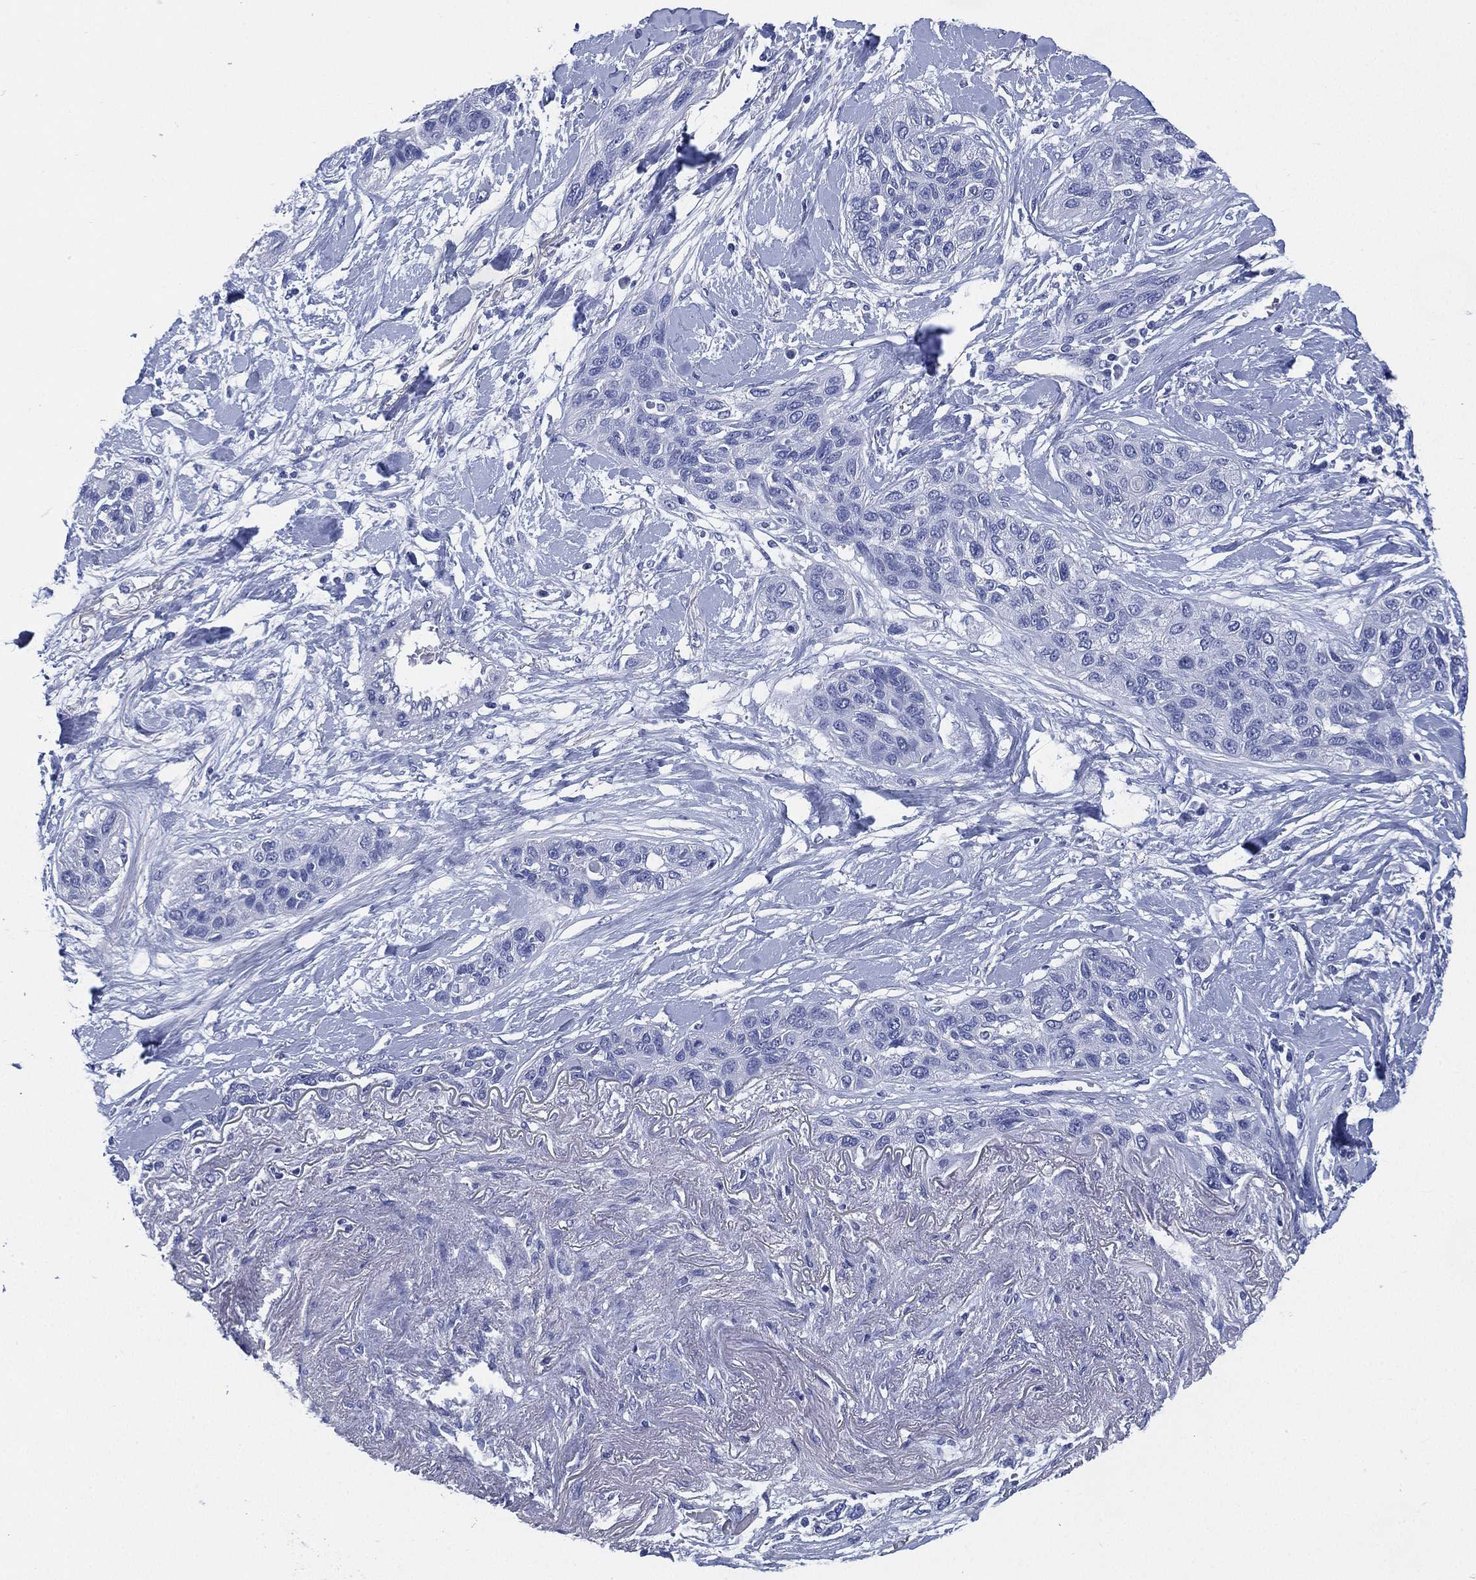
{"staining": {"intensity": "negative", "quantity": "none", "location": "none"}, "tissue": "lung cancer", "cell_type": "Tumor cells", "image_type": "cancer", "snomed": [{"axis": "morphology", "description": "Squamous cell carcinoma, NOS"}, {"axis": "topography", "description": "Lung"}], "caption": "Photomicrograph shows no protein expression in tumor cells of lung cancer tissue.", "gene": "CCDC70", "patient": {"sex": "female", "age": 70}}